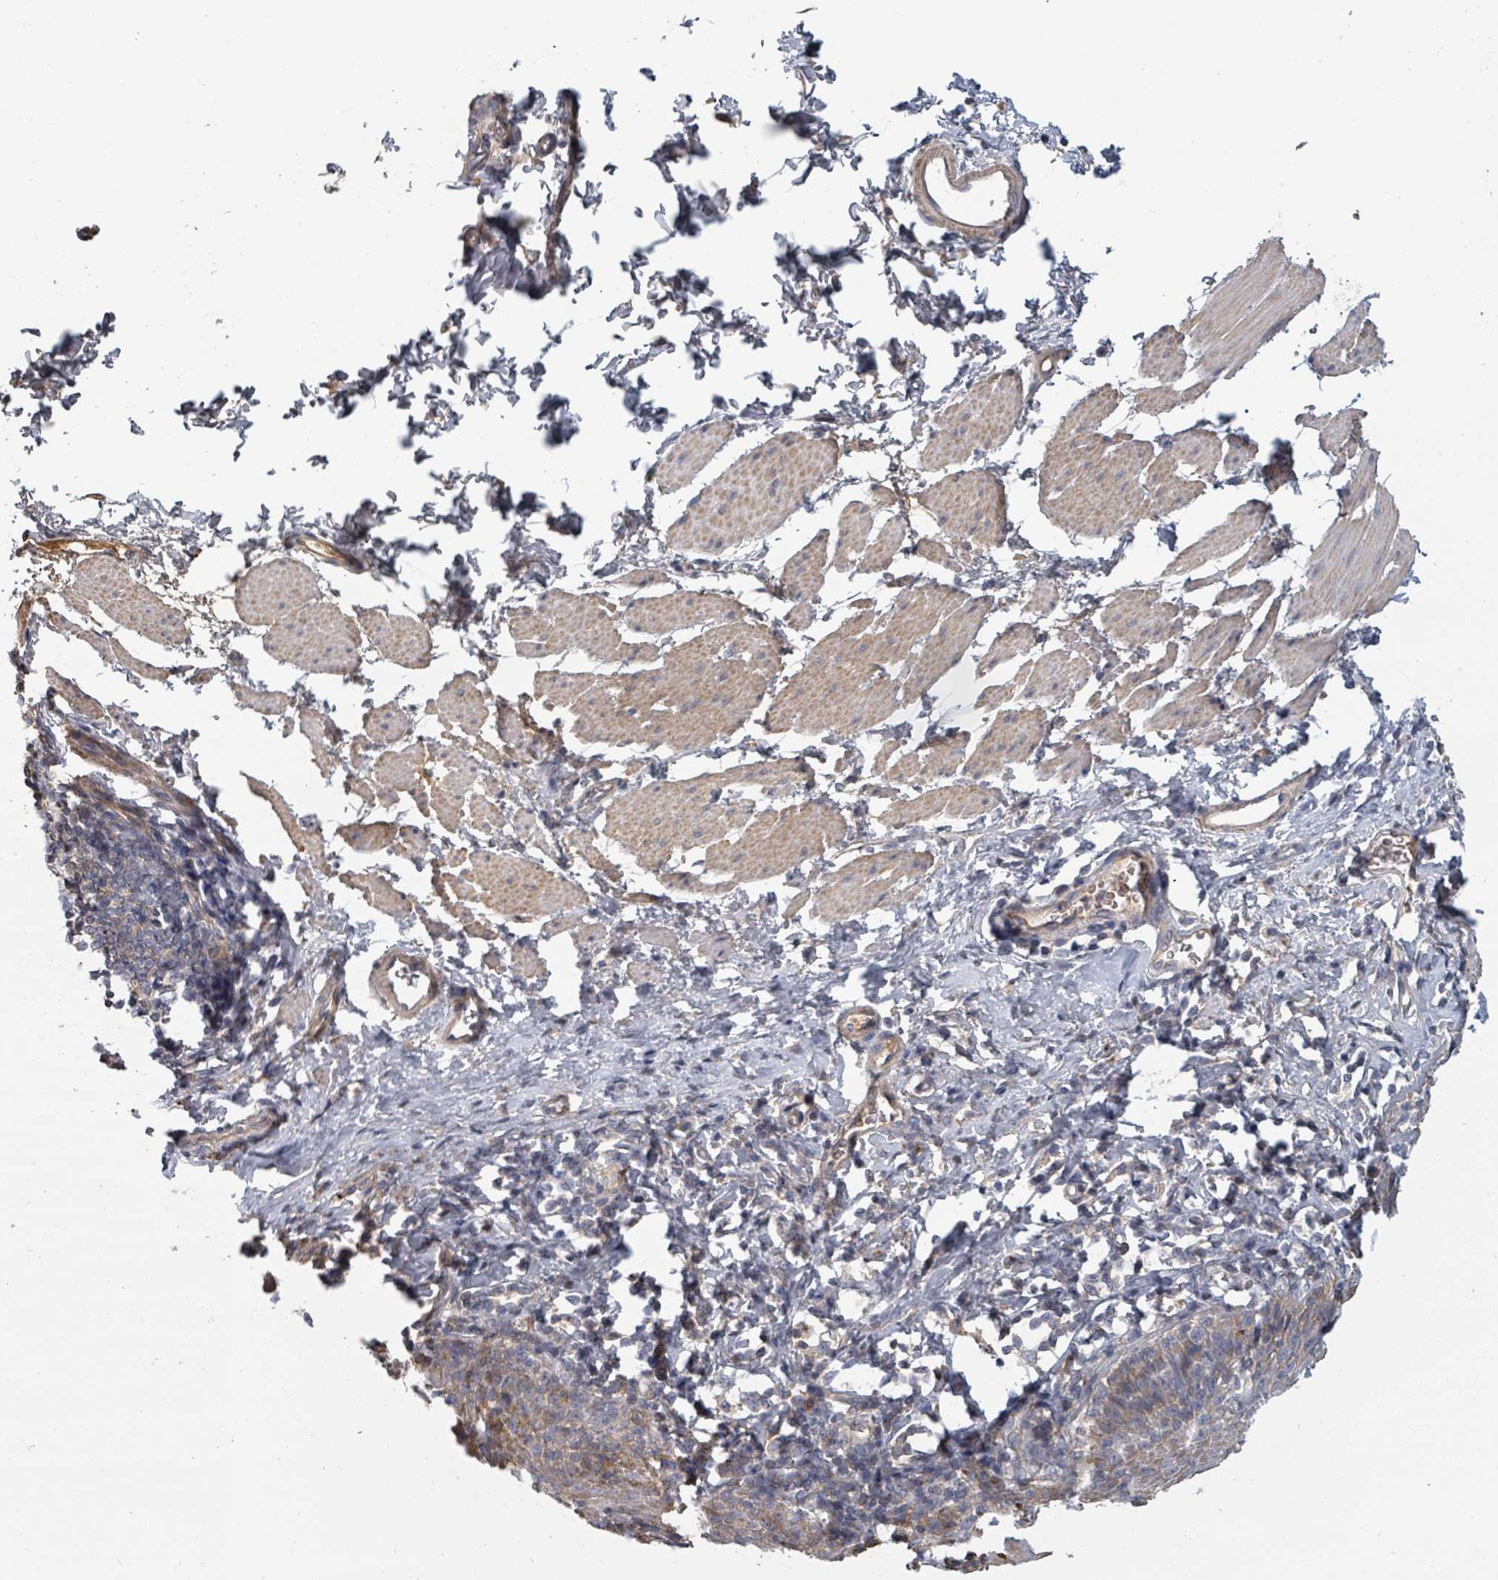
{"staining": {"intensity": "weak", "quantity": "25%-75%", "location": "cytoplasmic/membranous"}, "tissue": "esophagus", "cell_type": "Squamous epithelial cells", "image_type": "normal", "snomed": [{"axis": "morphology", "description": "Normal tissue, NOS"}, {"axis": "topography", "description": "Esophagus"}], "caption": "Squamous epithelial cells reveal low levels of weak cytoplasmic/membranous staining in approximately 25%-75% of cells in unremarkable esophagus. (brown staining indicates protein expression, while blue staining denotes nuclei).", "gene": "GABBR1", "patient": {"sex": "female", "age": 61}}